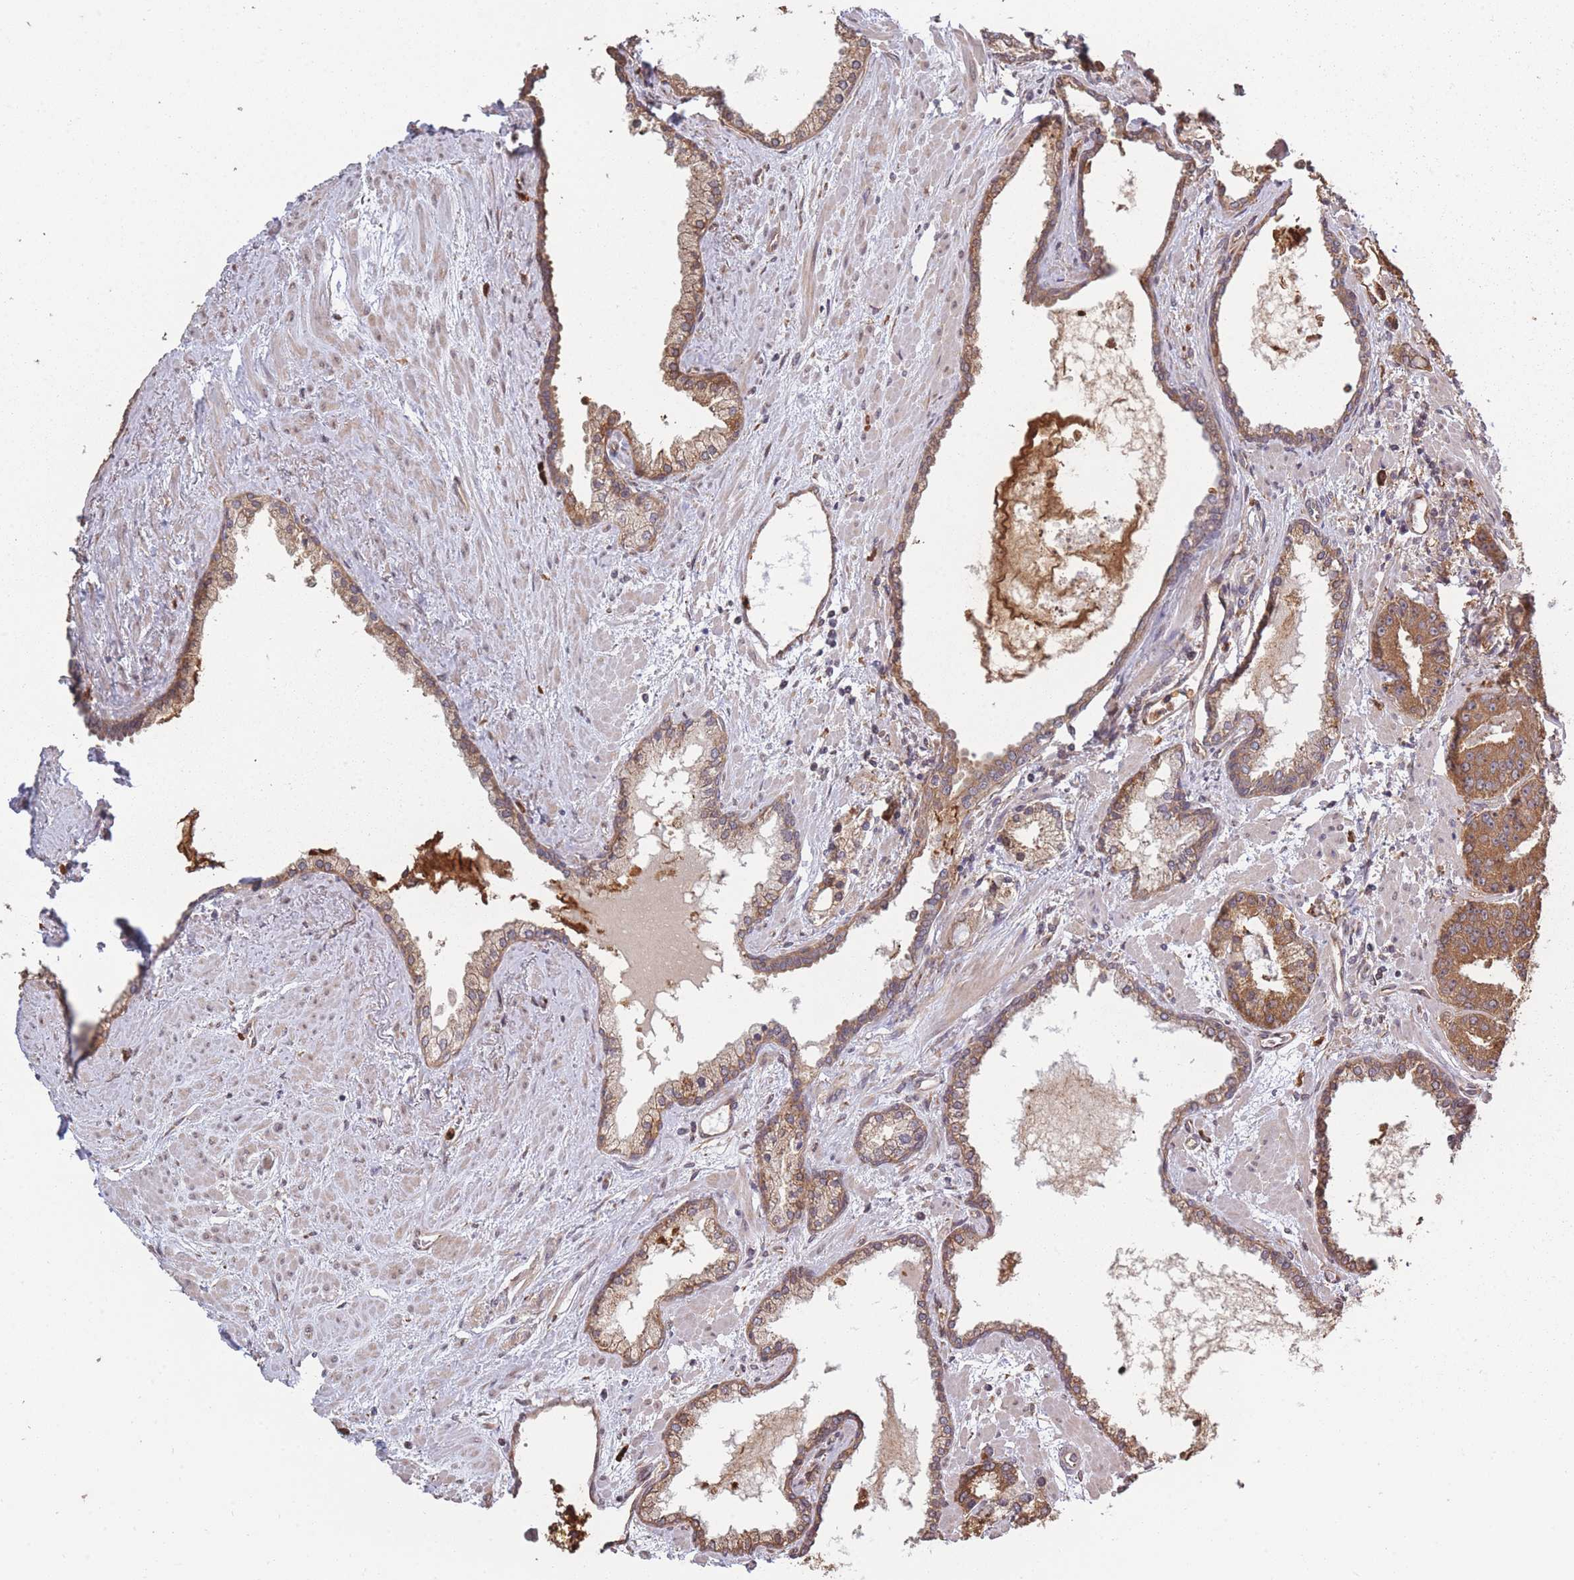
{"staining": {"intensity": "moderate", "quantity": ">75%", "location": "cytoplasmic/membranous"}, "tissue": "prostate cancer", "cell_type": "Tumor cells", "image_type": "cancer", "snomed": [{"axis": "morphology", "description": "Adenocarcinoma, High grade"}, {"axis": "topography", "description": "Prostate"}], "caption": "Protein expression analysis of adenocarcinoma (high-grade) (prostate) reveals moderate cytoplasmic/membranous staining in approximately >75% of tumor cells.", "gene": "ARL13B", "patient": {"sex": "male", "age": 71}}